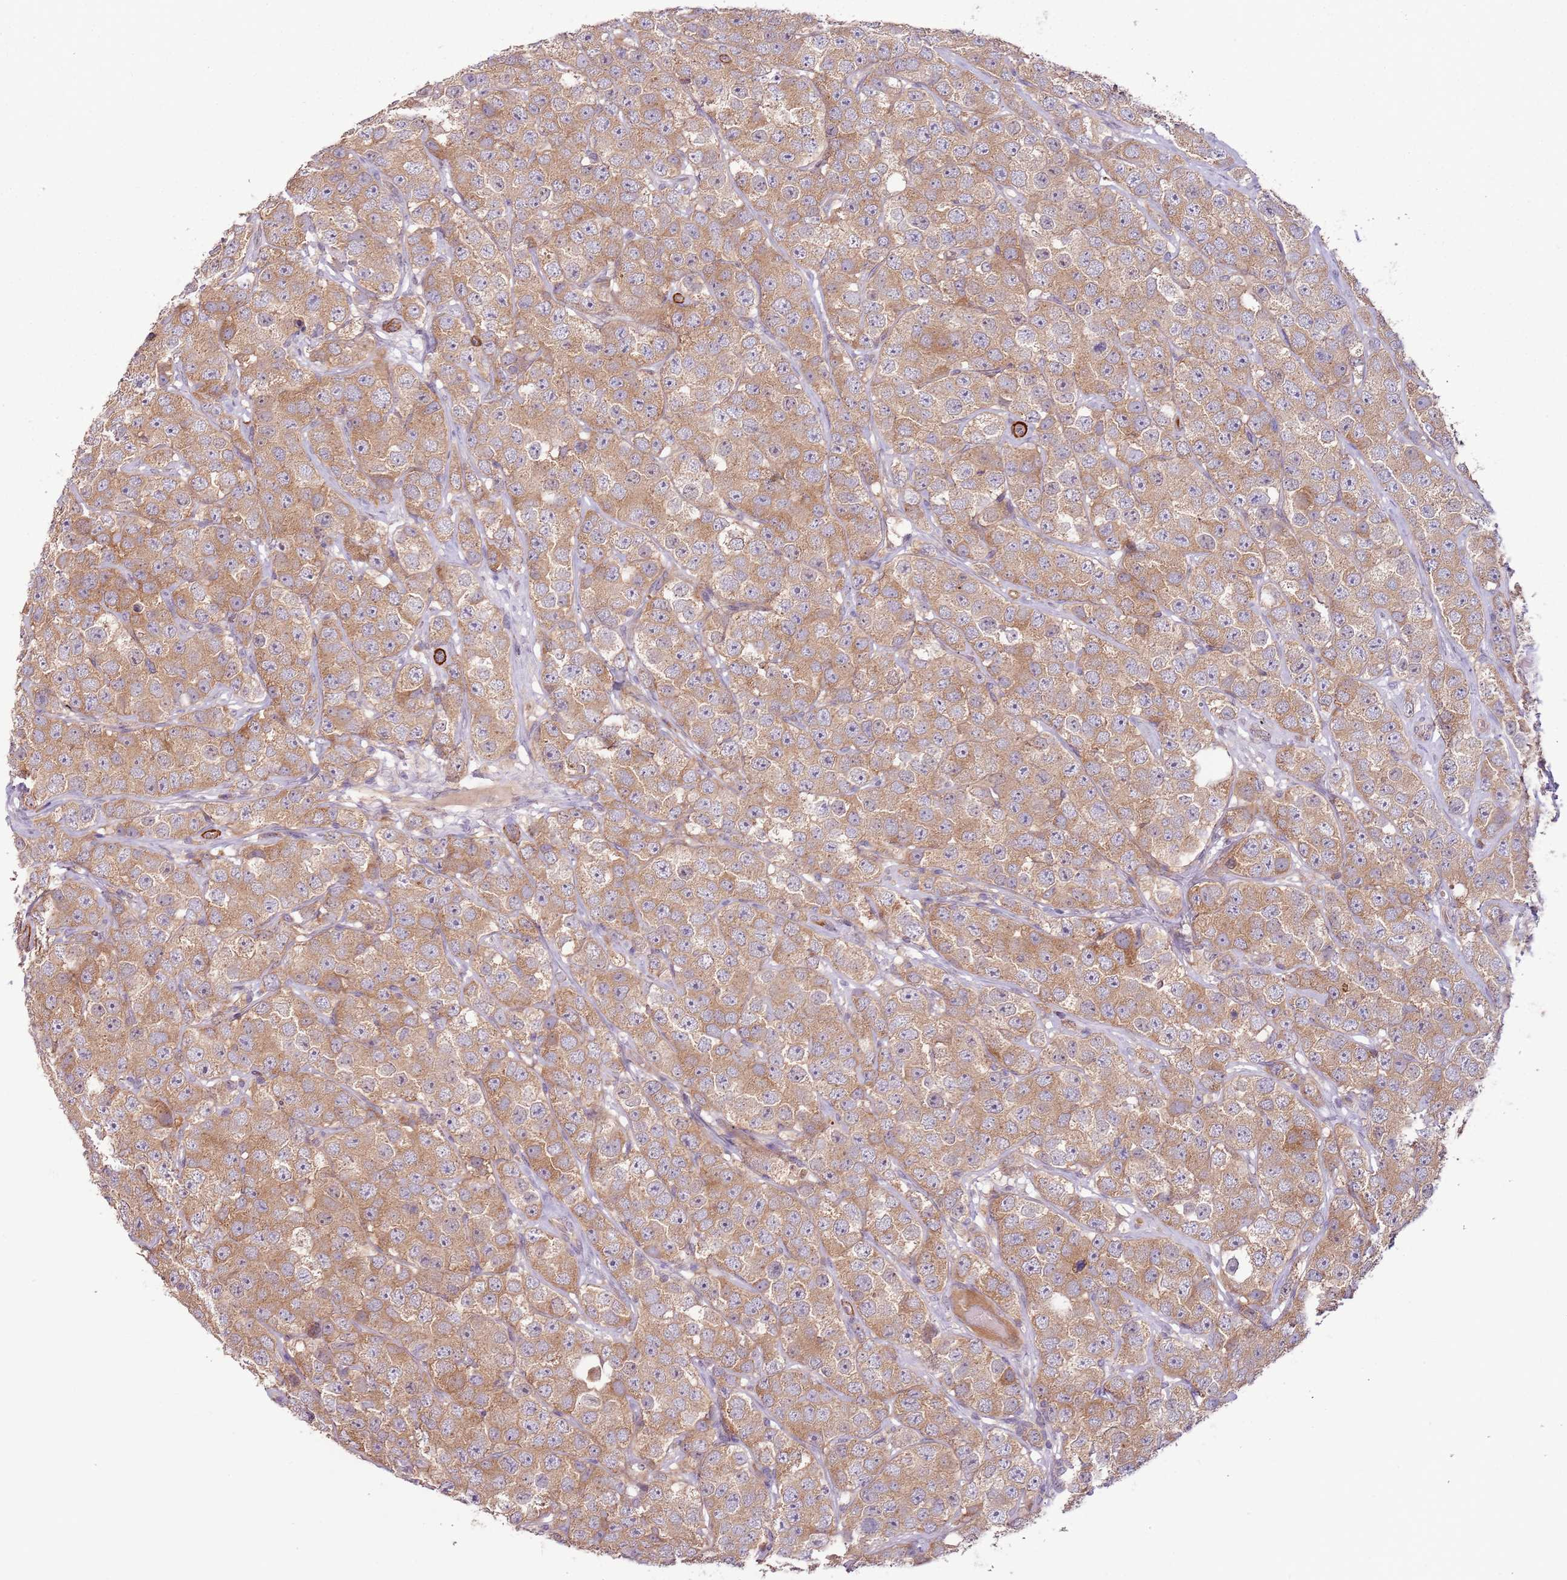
{"staining": {"intensity": "moderate", "quantity": ">75%", "location": "cytoplasmic/membranous"}, "tissue": "testis cancer", "cell_type": "Tumor cells", "image_type": "cancer", "snomed": [{"axis": "morphology", "description": "Seminoma, NOS"}, {"axis": "topography", "description": "Testis"}], "caption": "This is a micrograph of IHC staining of testis seminoma, which shows moderate positivity in the cytoplasmic/membranous of tumor cells.", "gene": "RNF128", "patient": {"sex": "male", "age": 28}}